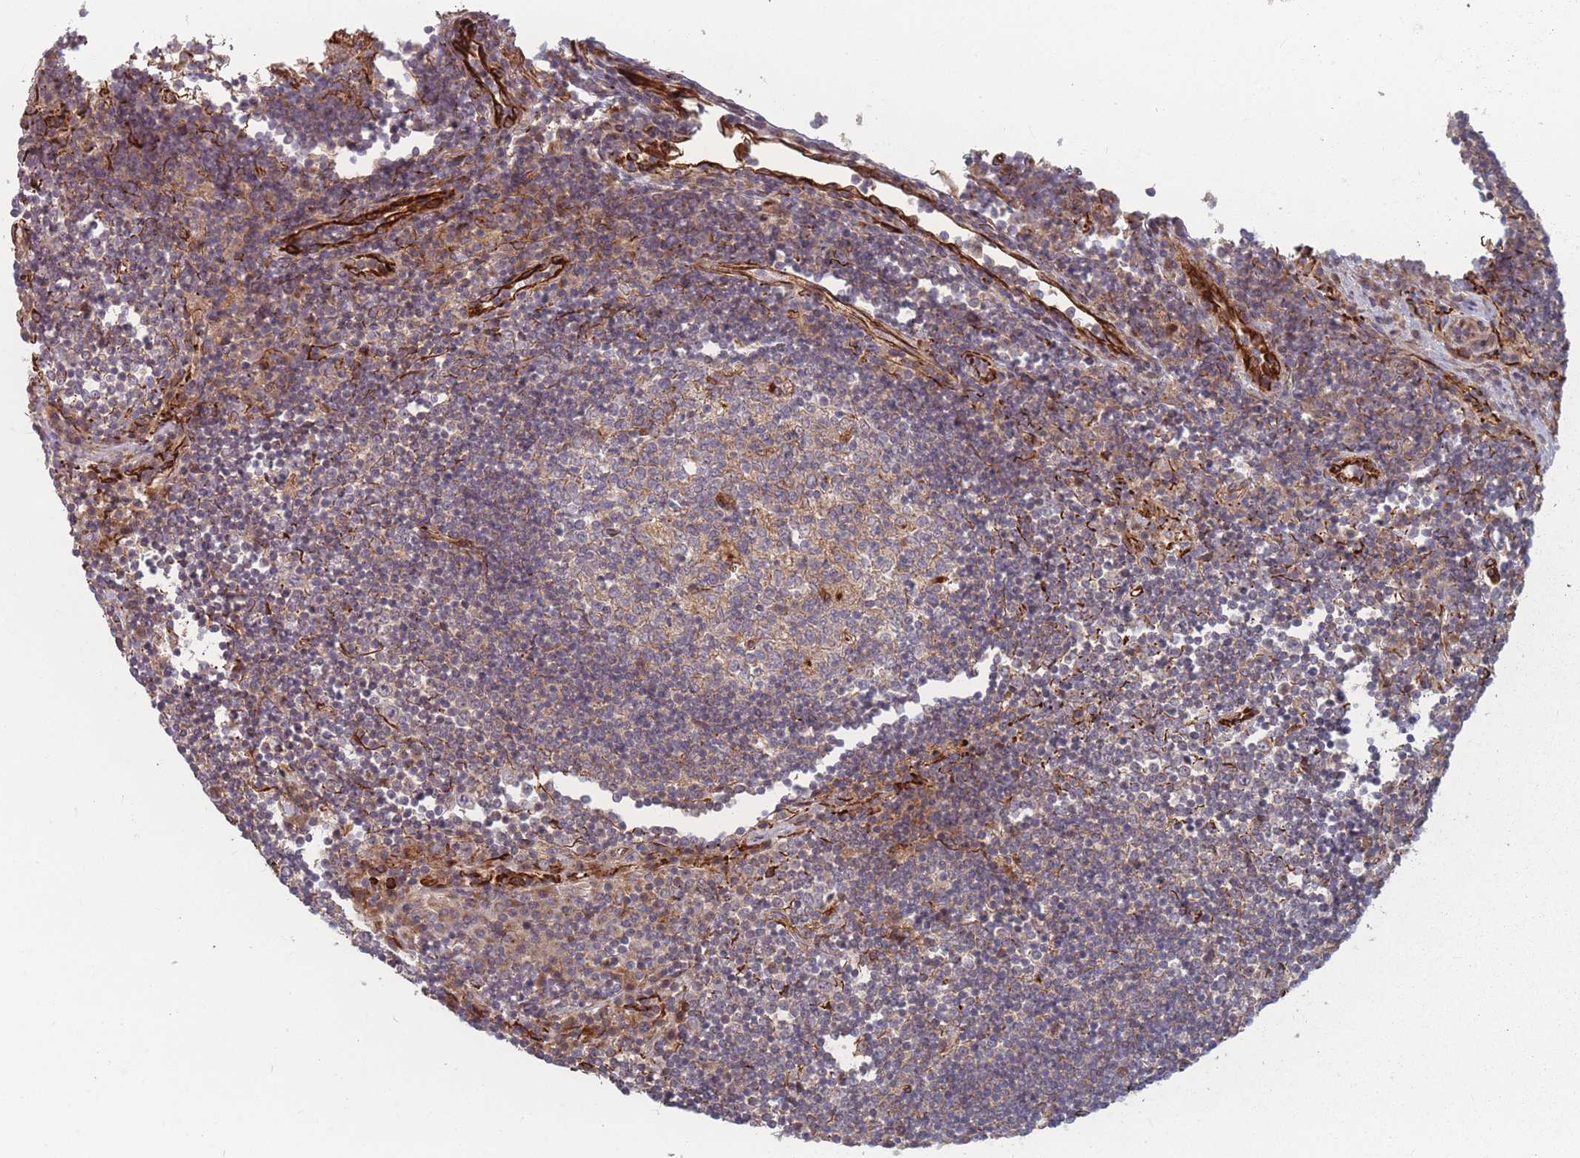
{"staining": {"intensity": "negative", "quantity": "none", "location": "none"}, "tissue": "lymph node", "cell_type": "Germinal center cells", "image_type": "normal", "snomed": [{"axis": "morphology", "description": "Normal tissue, NOS"}, {"axis": "topography", "description": "Lymph node"}], "caption": "Lymph node stained for a protein using immunohistochemistry displays no expression germinal center cells.", "gene": "EEF1AKMT2", "patient": {"sex": "female", "age": 53}}